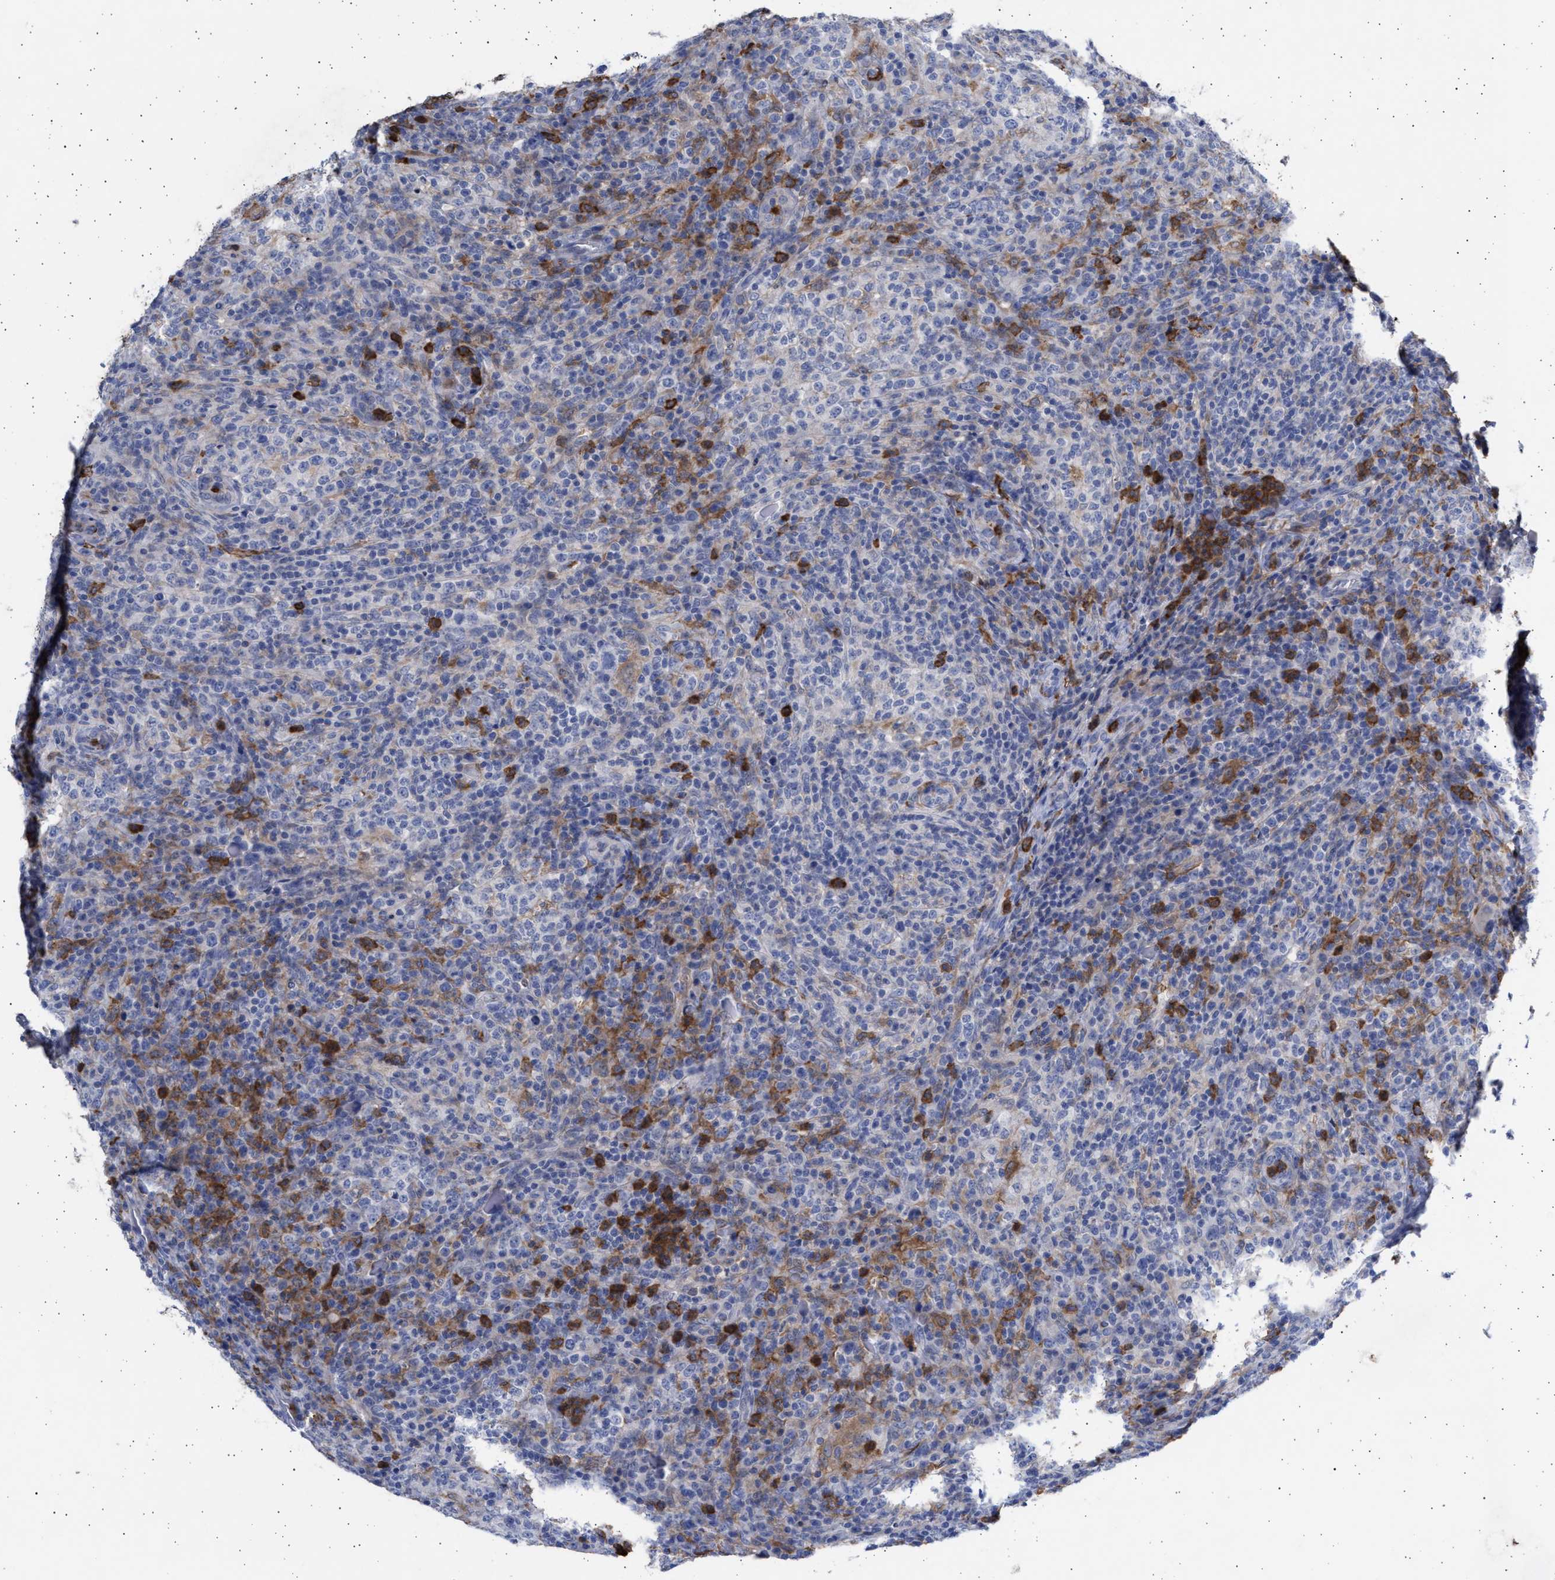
{"staining": {"intensity": "moderate", "quantity": "<25%", "location": "cytoplasmic/membranous"}, "tissue": "lymphoma", "cell_type": "Tumor cells", "image_type": "cancer", "snomed": [{"axis": "morphology", "description": "Malignant lymphoma, non-Hodgkin's type, High grade"}, {"axis": "topography", "description": "Lymph node"}], "caption": "DAB immunohistochemical staining of lymphoma shows moderate cytoplasmic/membranous protein expression in approximately <25% of tumor cells.", "gene": "FCER1A", "patient": {"sex": "female", "age": 76}}